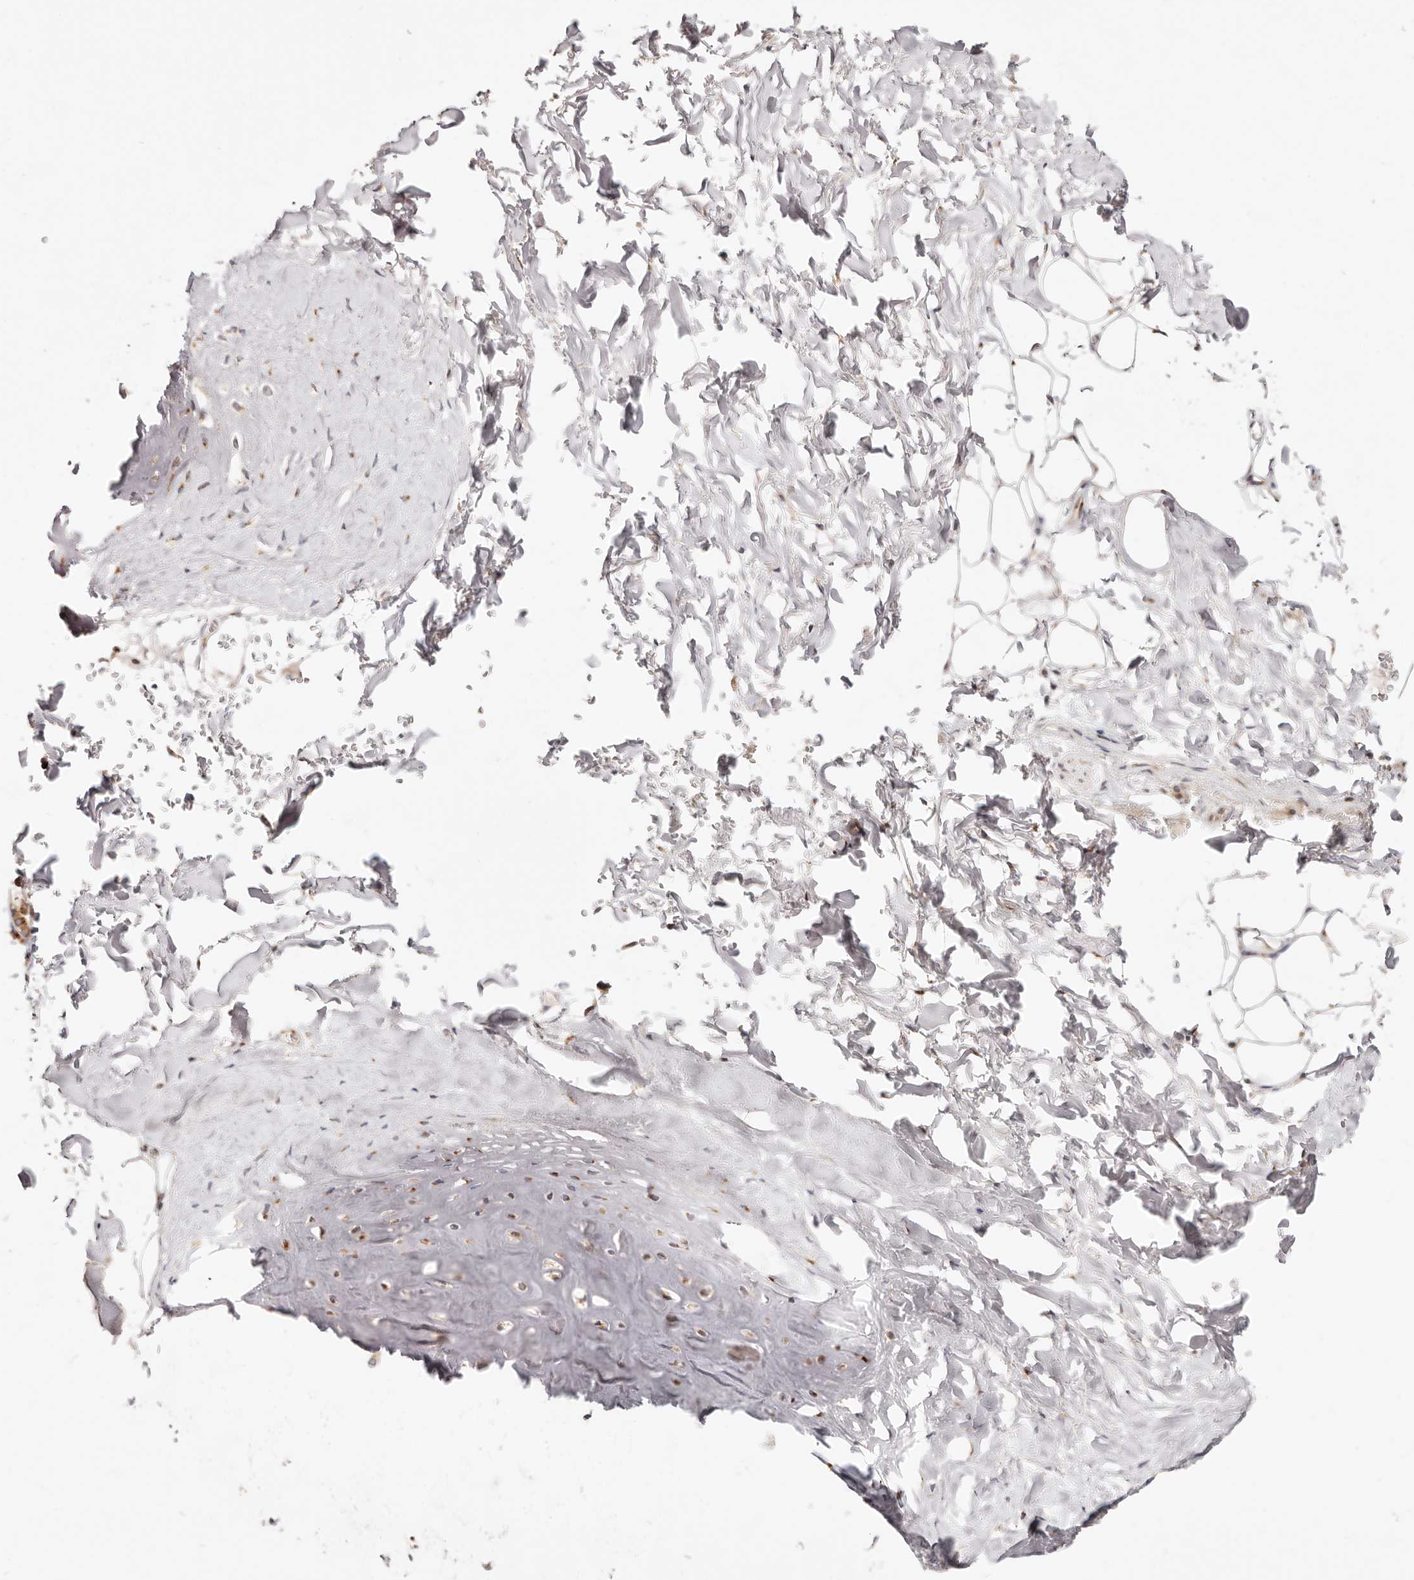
{"staining": {"intensity": "weak", "quantity": ">75%", "location": "cytoplasmic/membranous"}, "tissue": "adipose tissue", "cell_type": "Adipocytes", "image_type": "normal", "snomed": [{"axis": "morphology", "description": "Normal tissue, NOS"}, {"axis": "topography", "description": "Cartilage tissue"}], "caption": "The photomicrograph exhibits a brown stain indicating the presence of a protein in the cytoplasmic/membranous of adipocytes in adipose tissue. The staining was performed using DAB, with brown indicating positive protein expression. Nuclei are stained blue with hematoxylin.", "gene": "MAPK6", "patient": {"sex": "female", "age": 63}}